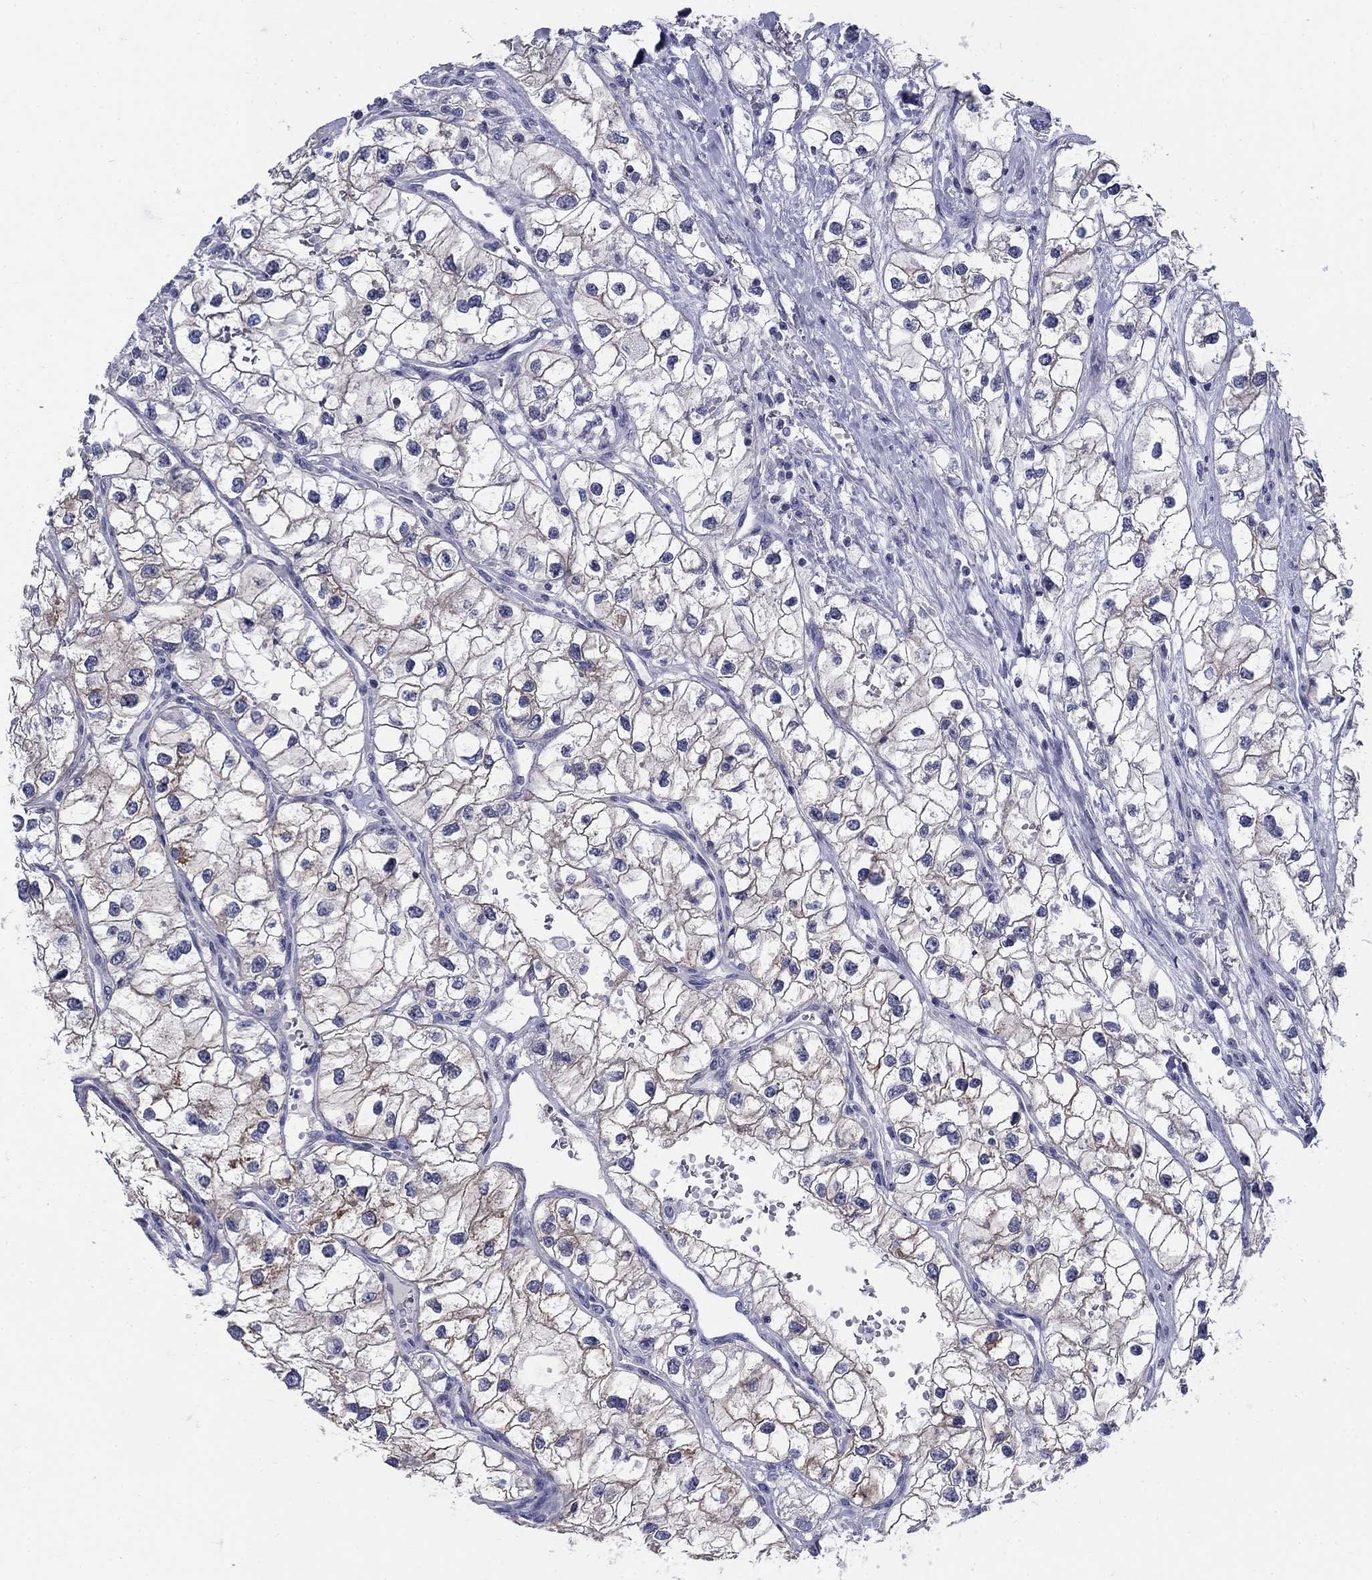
{"staining": {"intensity": "moderate", "quantity": "<25%", "location": "cytoplasmic/membranous"}, "tissue": "renal cancer", "cell_type": "Tumor cells", "image_type": "cancer", "snomed": [{"axis": "morphology", "description": "Adenocarcinoma, NOS"}, {"axis": "topography", "description": "Kidney"}], "caption": "Renal cancer stained with DAB (3,3'-diaminobenzidine) IHC exhibits low levels of moderate cytoplasmic/membranous expression in approximately <25% of tumor cells. The protein is shown in brown color, while the nuclei are stained blue.", "gene": "C4orf19", "patient": {"sex": "male", "age": 59}}